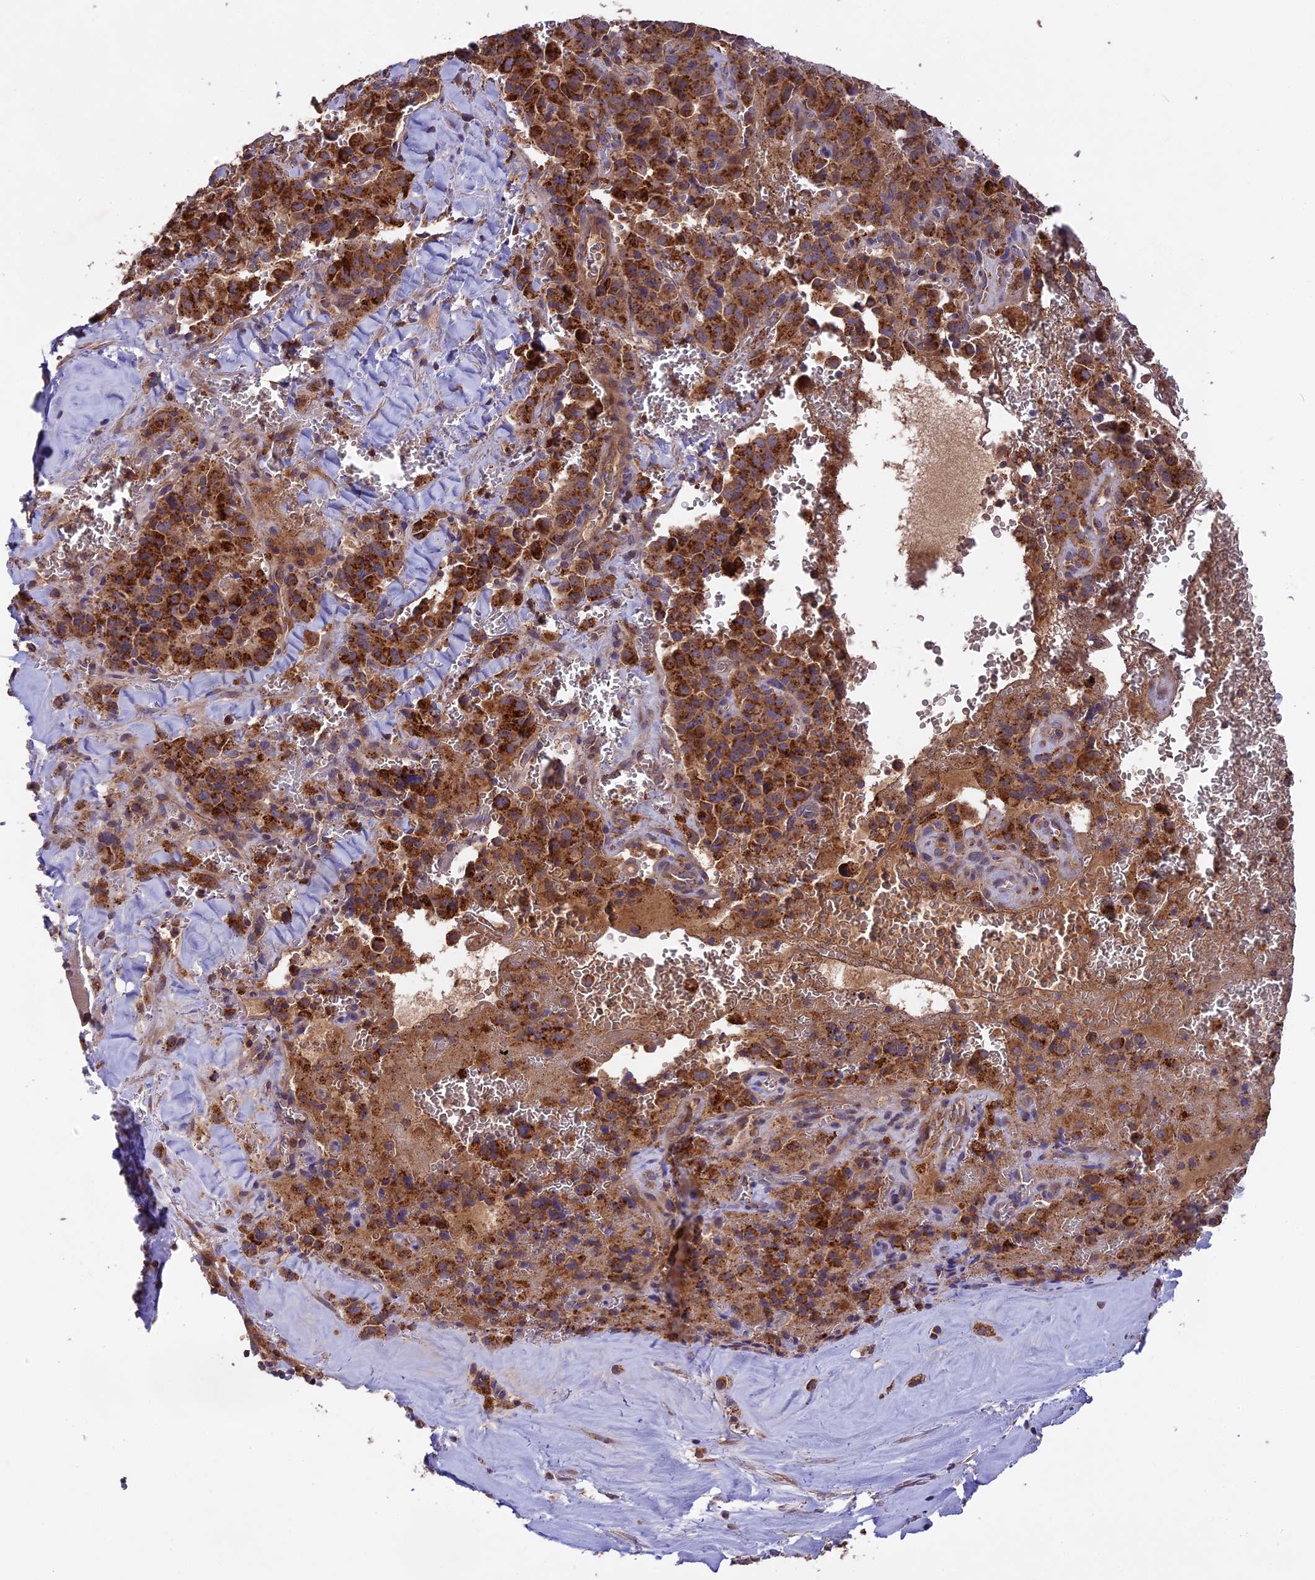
{"staining": {"intensity": "strong", "quantity": ">75%", "location": "cytoplasmic/membranous"}, "tissue": "pancreatic cancer", "cell_type": "Tumor cells", "image_type": "cancer", "snomed": [{"axis": "morphology", "description": "Adenocarcinoma, NOS"}, {"axis": "topography", "description": "Pancreas"}], "caption": "Tumor cells display high levels of strong cytoplasmic/membranous staining in about >75% of cells in adenocarcinoma (pancreatic).", "gene": "NUDT8", "patient": {"sex": "male", "age": 65}}